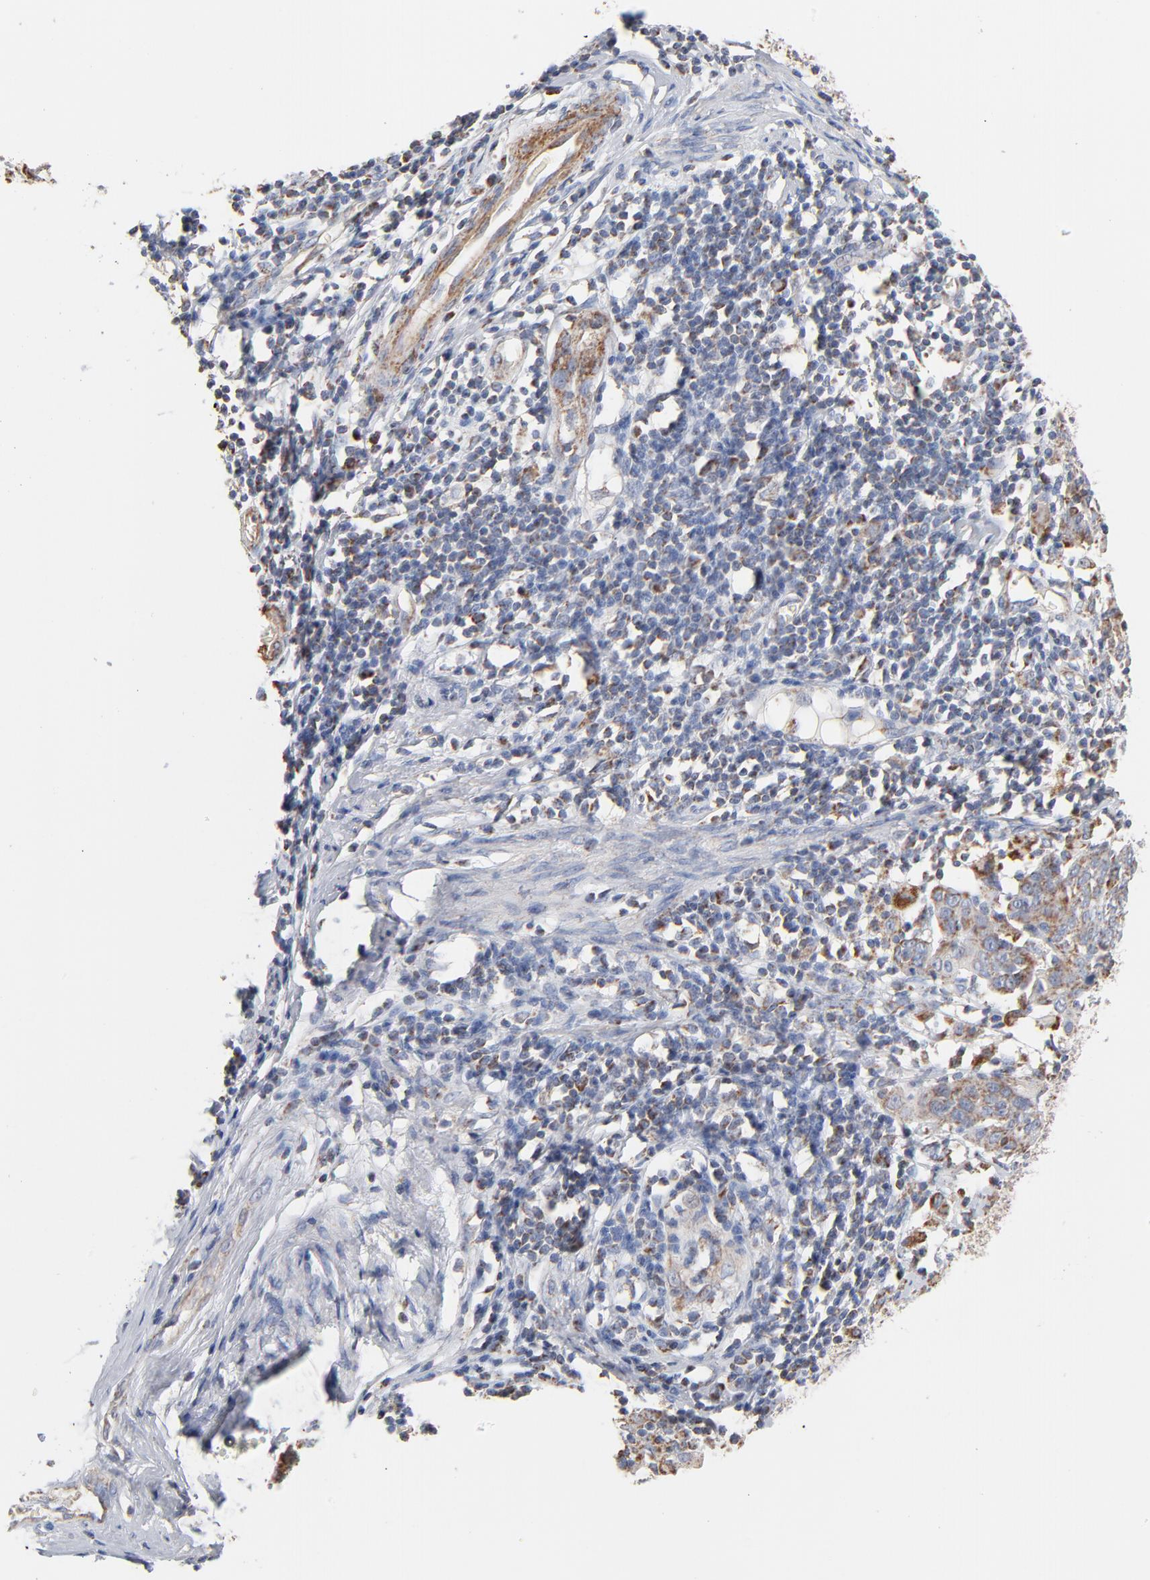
{"staining": {"intensity": "moderate", "quantity": ">75%", "location": "cytoplasmic/membranous"}, "tissue": "cervical cancer", "cell_type": "Tumor cells", "image_type": "cancer", "snomed": [{"axis": "morphology", "description": "Normal tissue, NOS"}, {"axis": "morphology", "description": "Squamous cell carcinoma, NOS"}, {"axis": "topography", "description": "Cervix"}], "caption": "Immunohistochemistry (IHC) staining of squamous cell carcinoma (cervical), which displays medium levels of moderate cytoplasmic/membranous positivity in about >75% of tumor cells indicating moderate cytoplasmic/membranous protein positivity. The staining was performed using DAB (3,3'-diaminobenzidine) (brown) for protein detection and nuclei were counterstained in hematoxylin (blue).", "gene": "UQCRC1", "patient": {"sex": "female", "age": 67}}